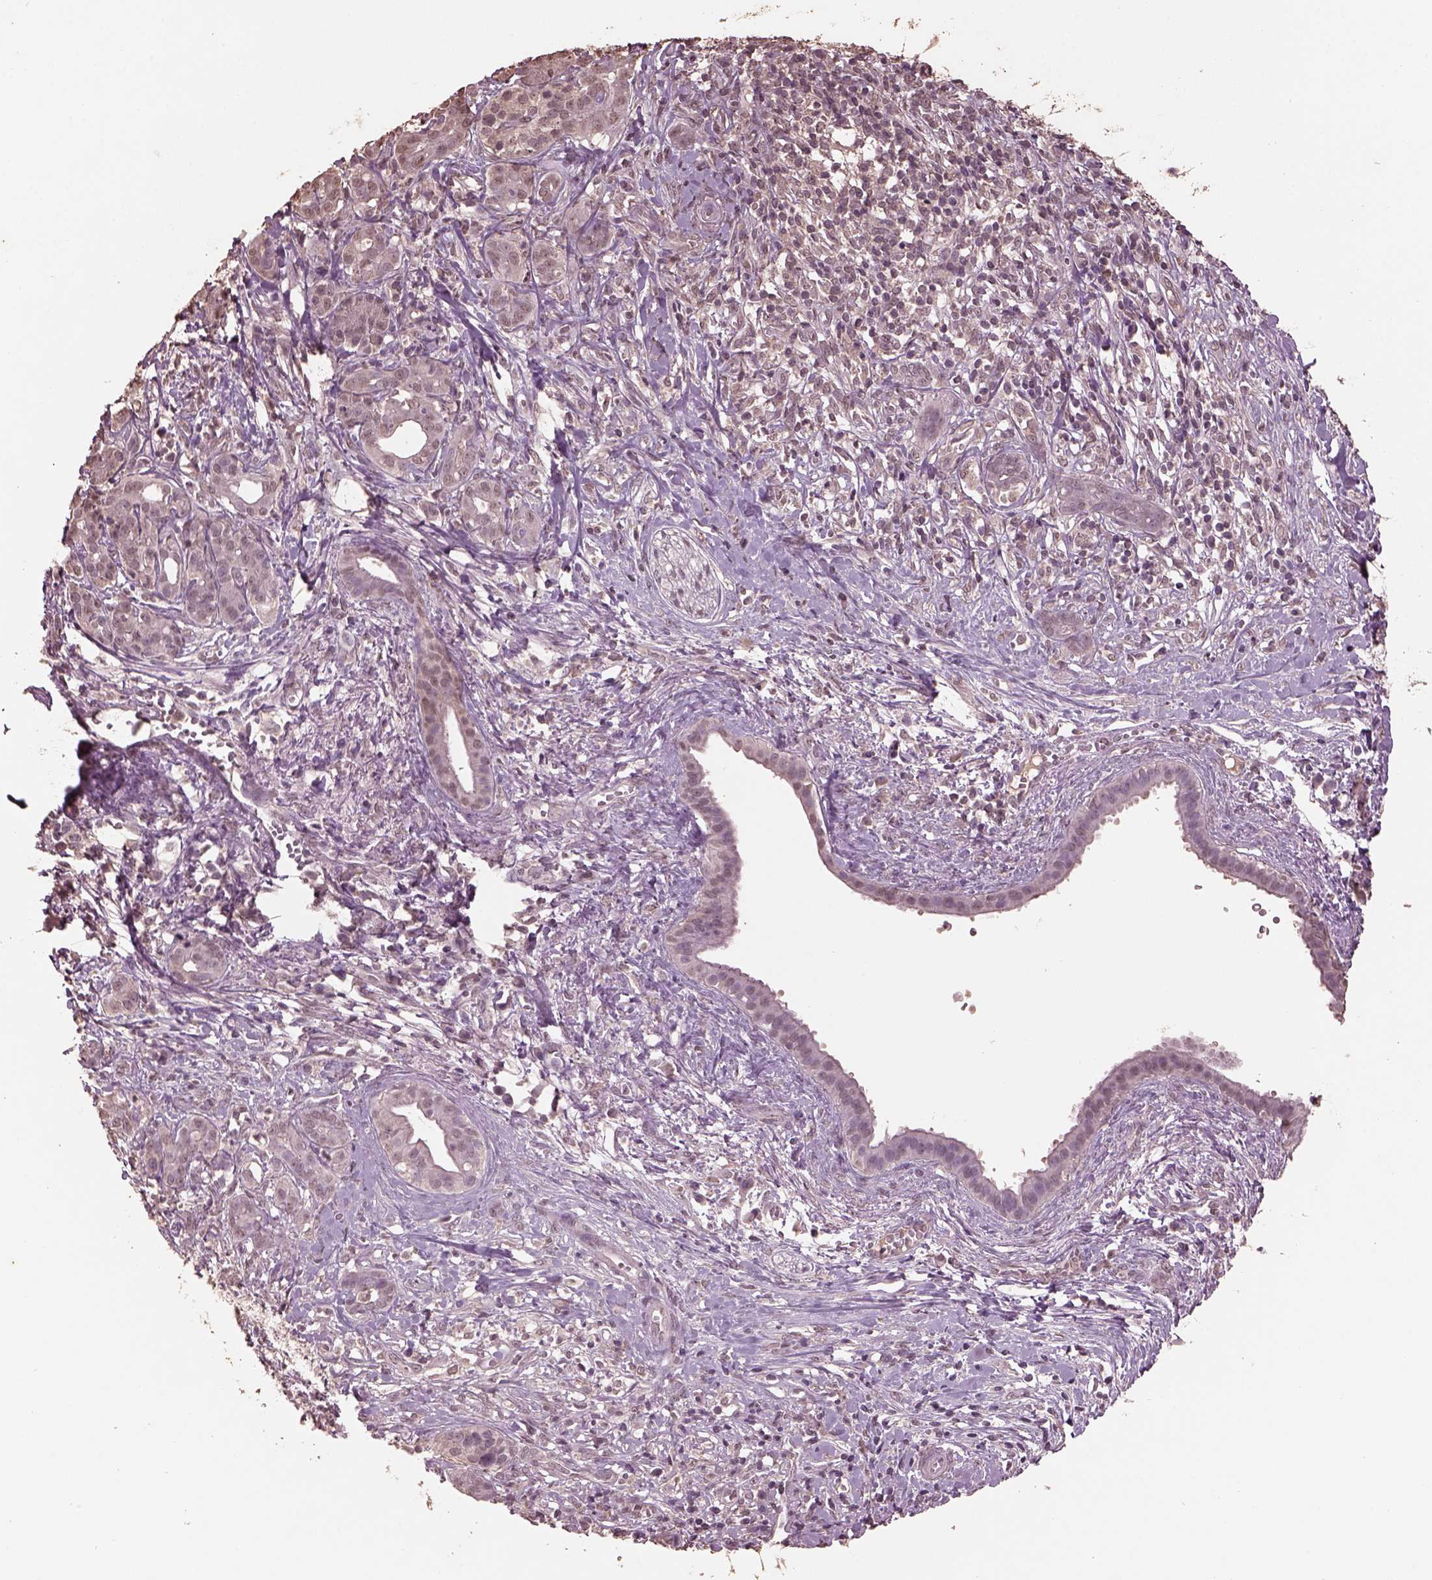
{"staining": {"intensity": "negative", "quantity": "none", "location": "none"}, "tissue": "pancreatic cancer", "cell_type": "Tumor cells", "image_type": "cancer", "snomed": [{"axis": "morphology", "description": "Adenocarcinoma, NOS"}, {"axis": "topography", "description": "Pancreas"}], "caption": "DAB immunohistochemical staining of human pancreatic cancer exhibits no significant positivity in tumor cells.", "gene": "CPT1C", "patient": {"sex": "male", "age": 61}}